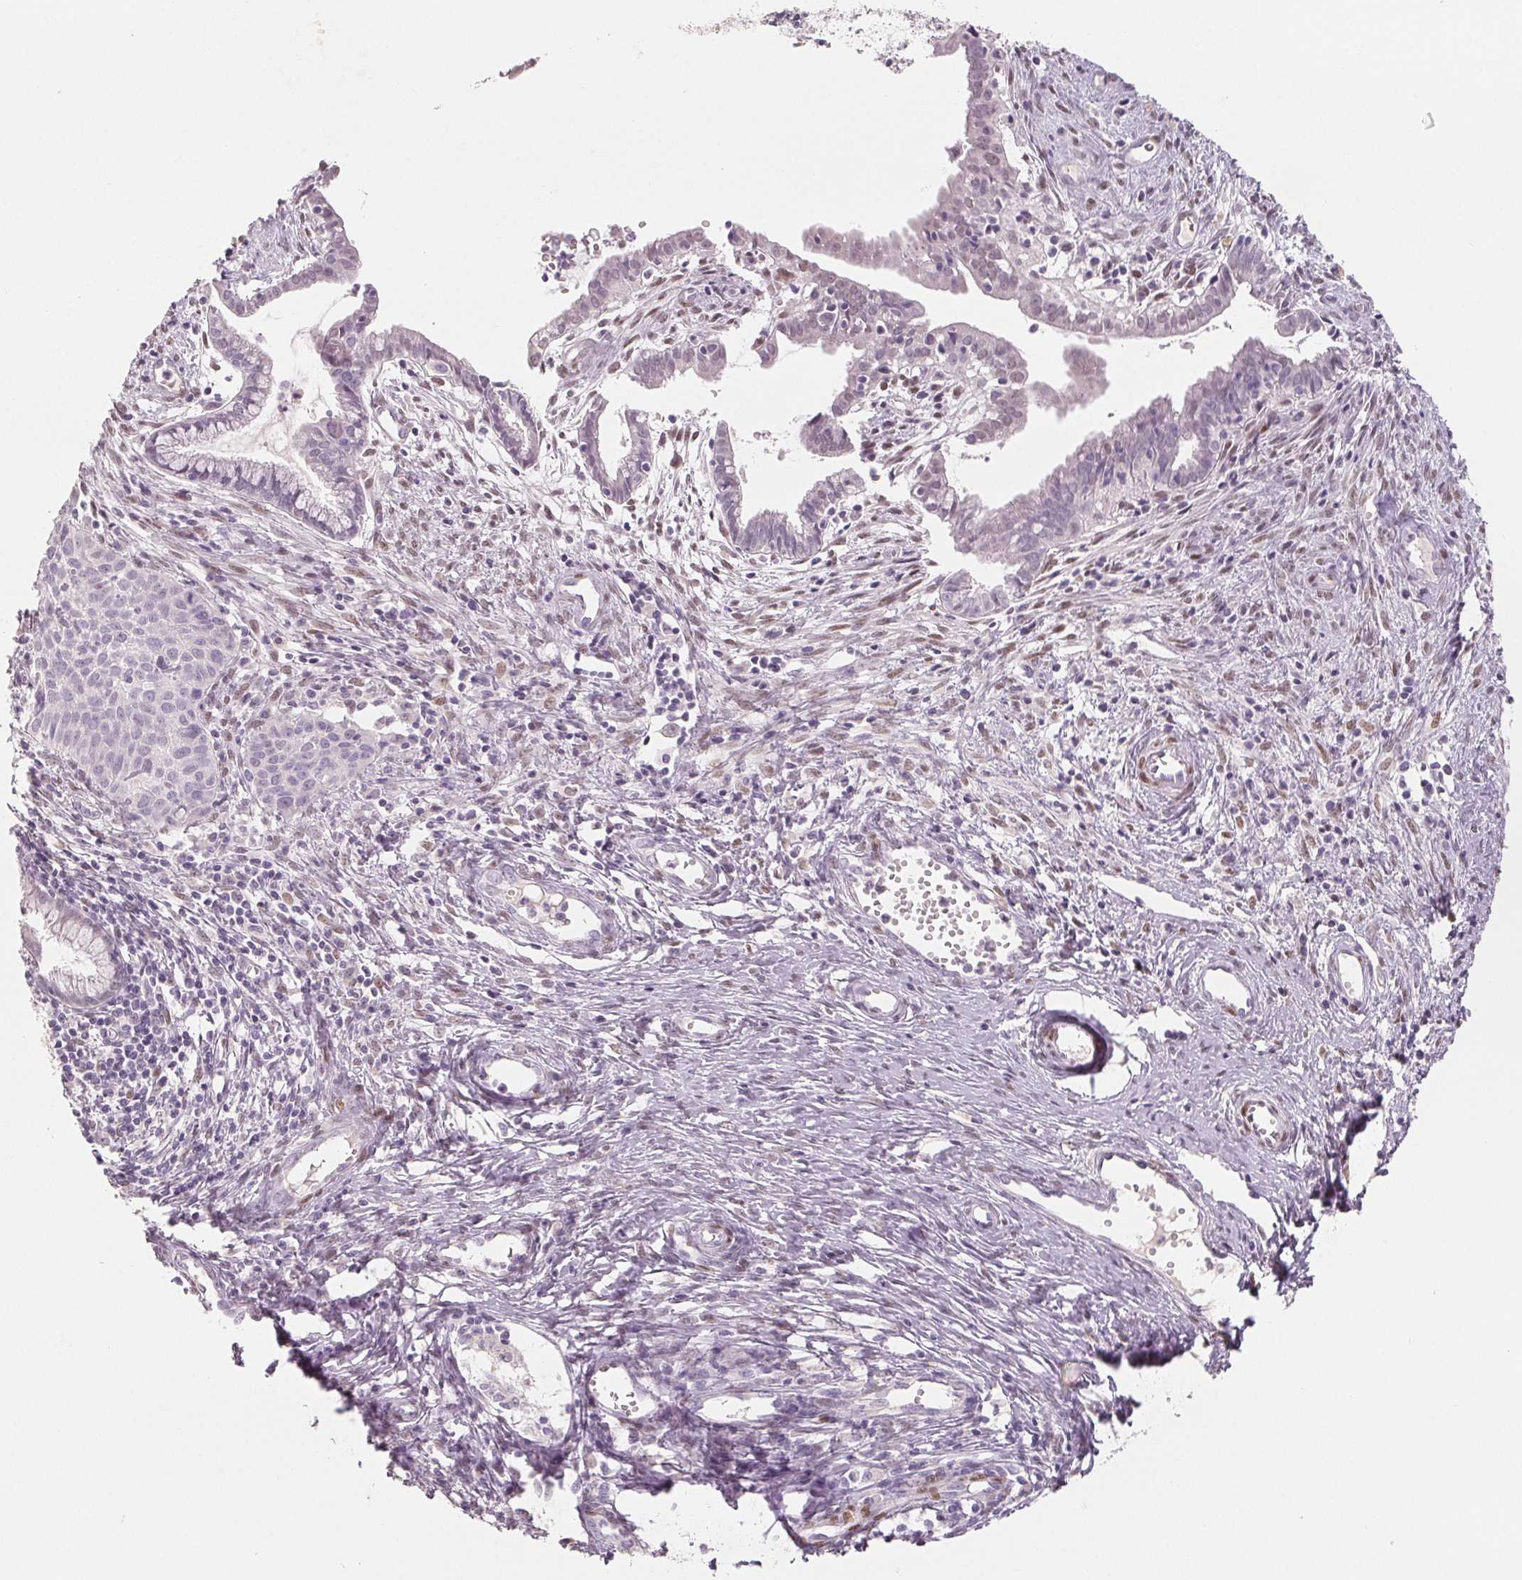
{"staining": {"intensity": "negative", "quantity": "none", "location": "none"}, "tissue": "cervical cancer", "cell_type": "Tumor cells", "image_type": "cancer", "snomed": [{"axis": "morphology", "description": "Squamous cell carcinoma, NOS"}, {"axis": "topography", "description": "Cervix"}], "caption": "Tumor cells are negative for protein expression in human squamous cell carcinoma (cervical). Nuclei are stained in blue.", "gene": "SMARCD3", "patient": {"sex": "female", "age": 38}}